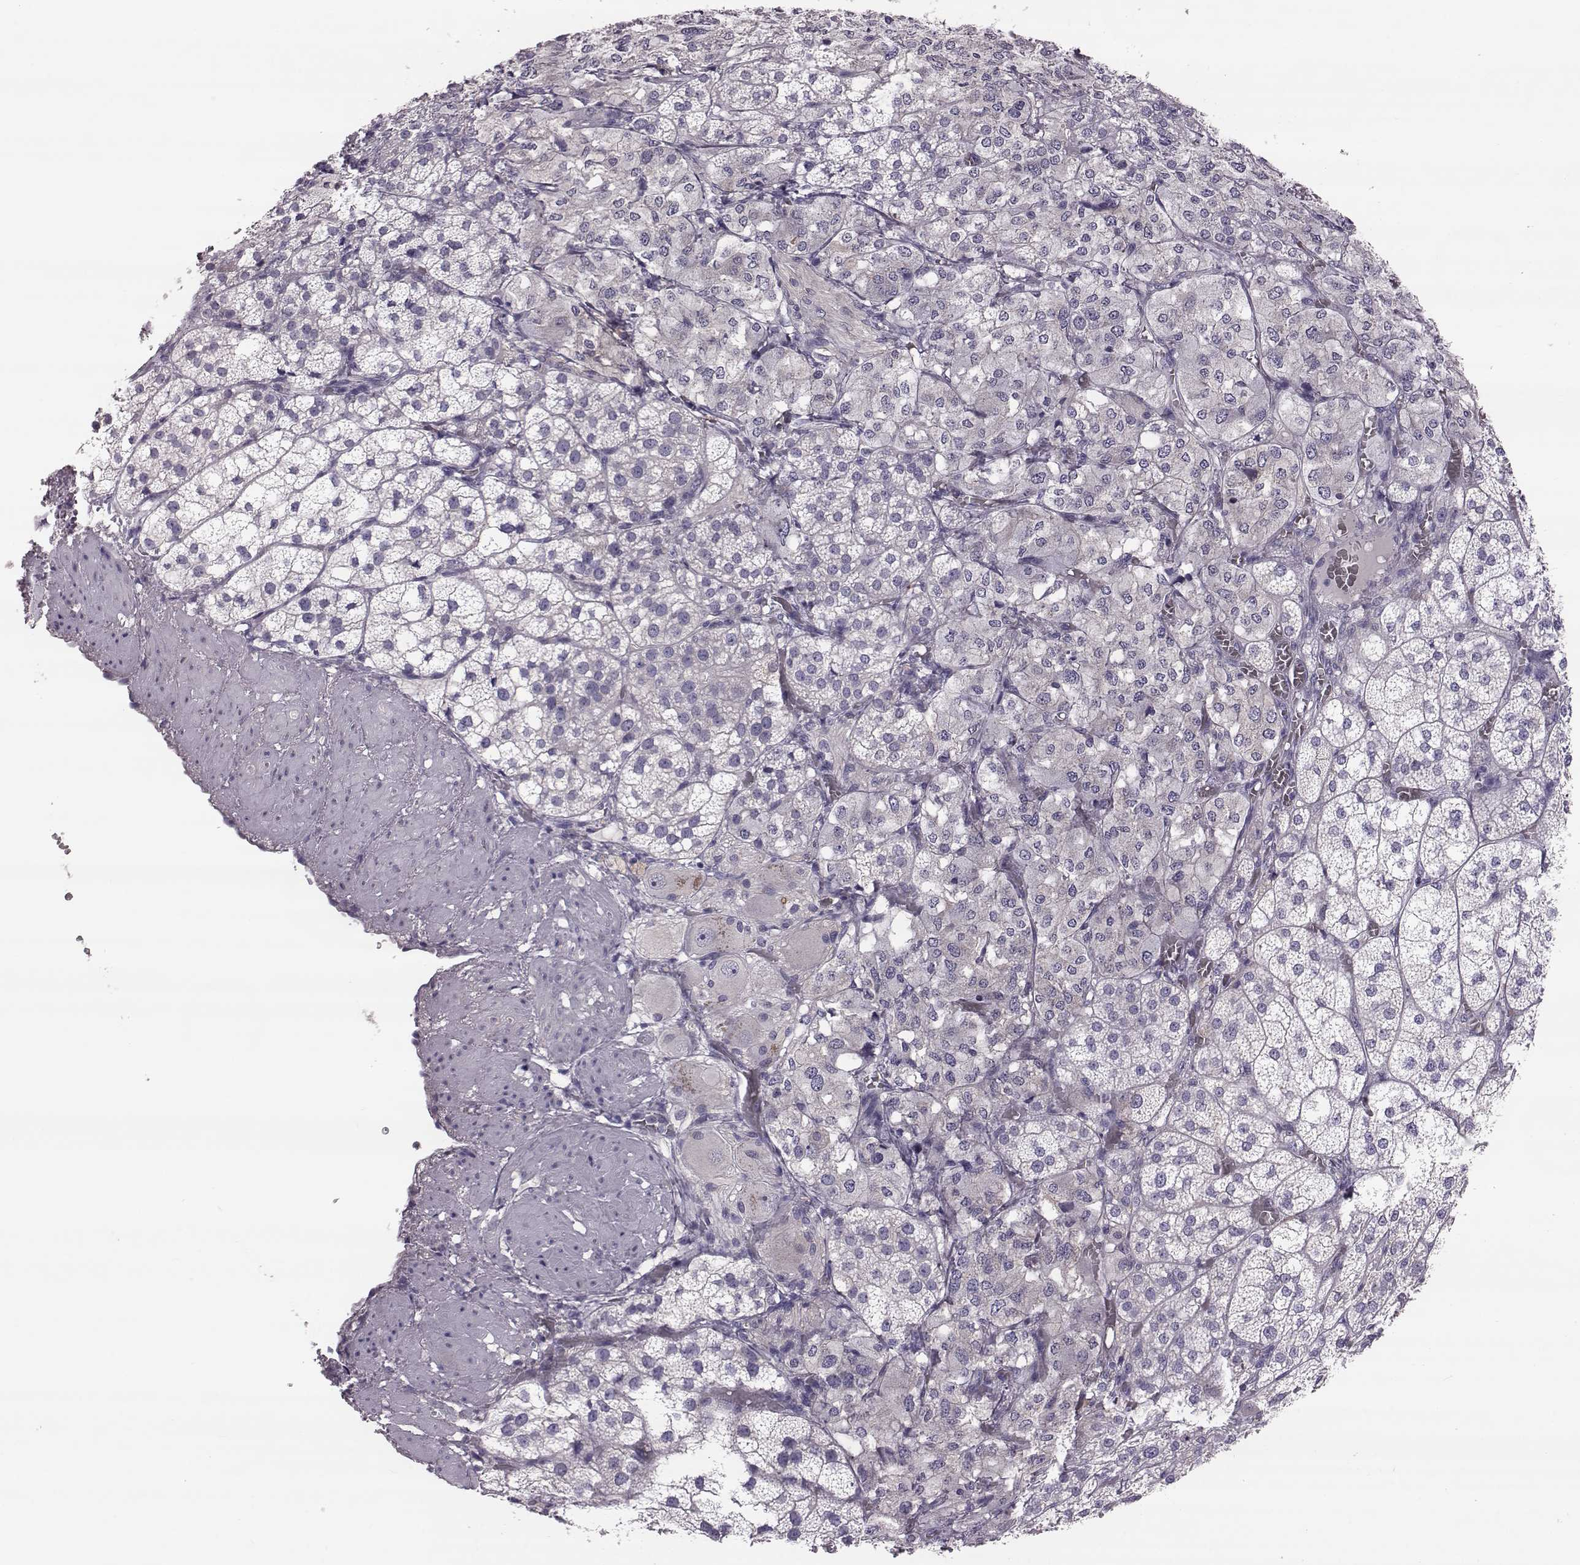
{"staining": {"intensity": "weak", "quantity": "<25%", "location": "cytoplasmic/membranous"}, "tissue": "adrenal gland", "cell_type": "Glandular cells", "image_type": "normal", "snomed": [{"axis": "morphology", "description": "Normal tissue, NOS"}, {"axis": "topography", "description": "Adrenal gland"}], "caption": "Protein analysis of unremarkable adrenal gland shows no significant expression in glandular cells. (Brightfield microscopy of DAB immunohistochemistry at high magnification).", "gene": "ADGRG5", "patient": {"sex": "female", "age": 60}}